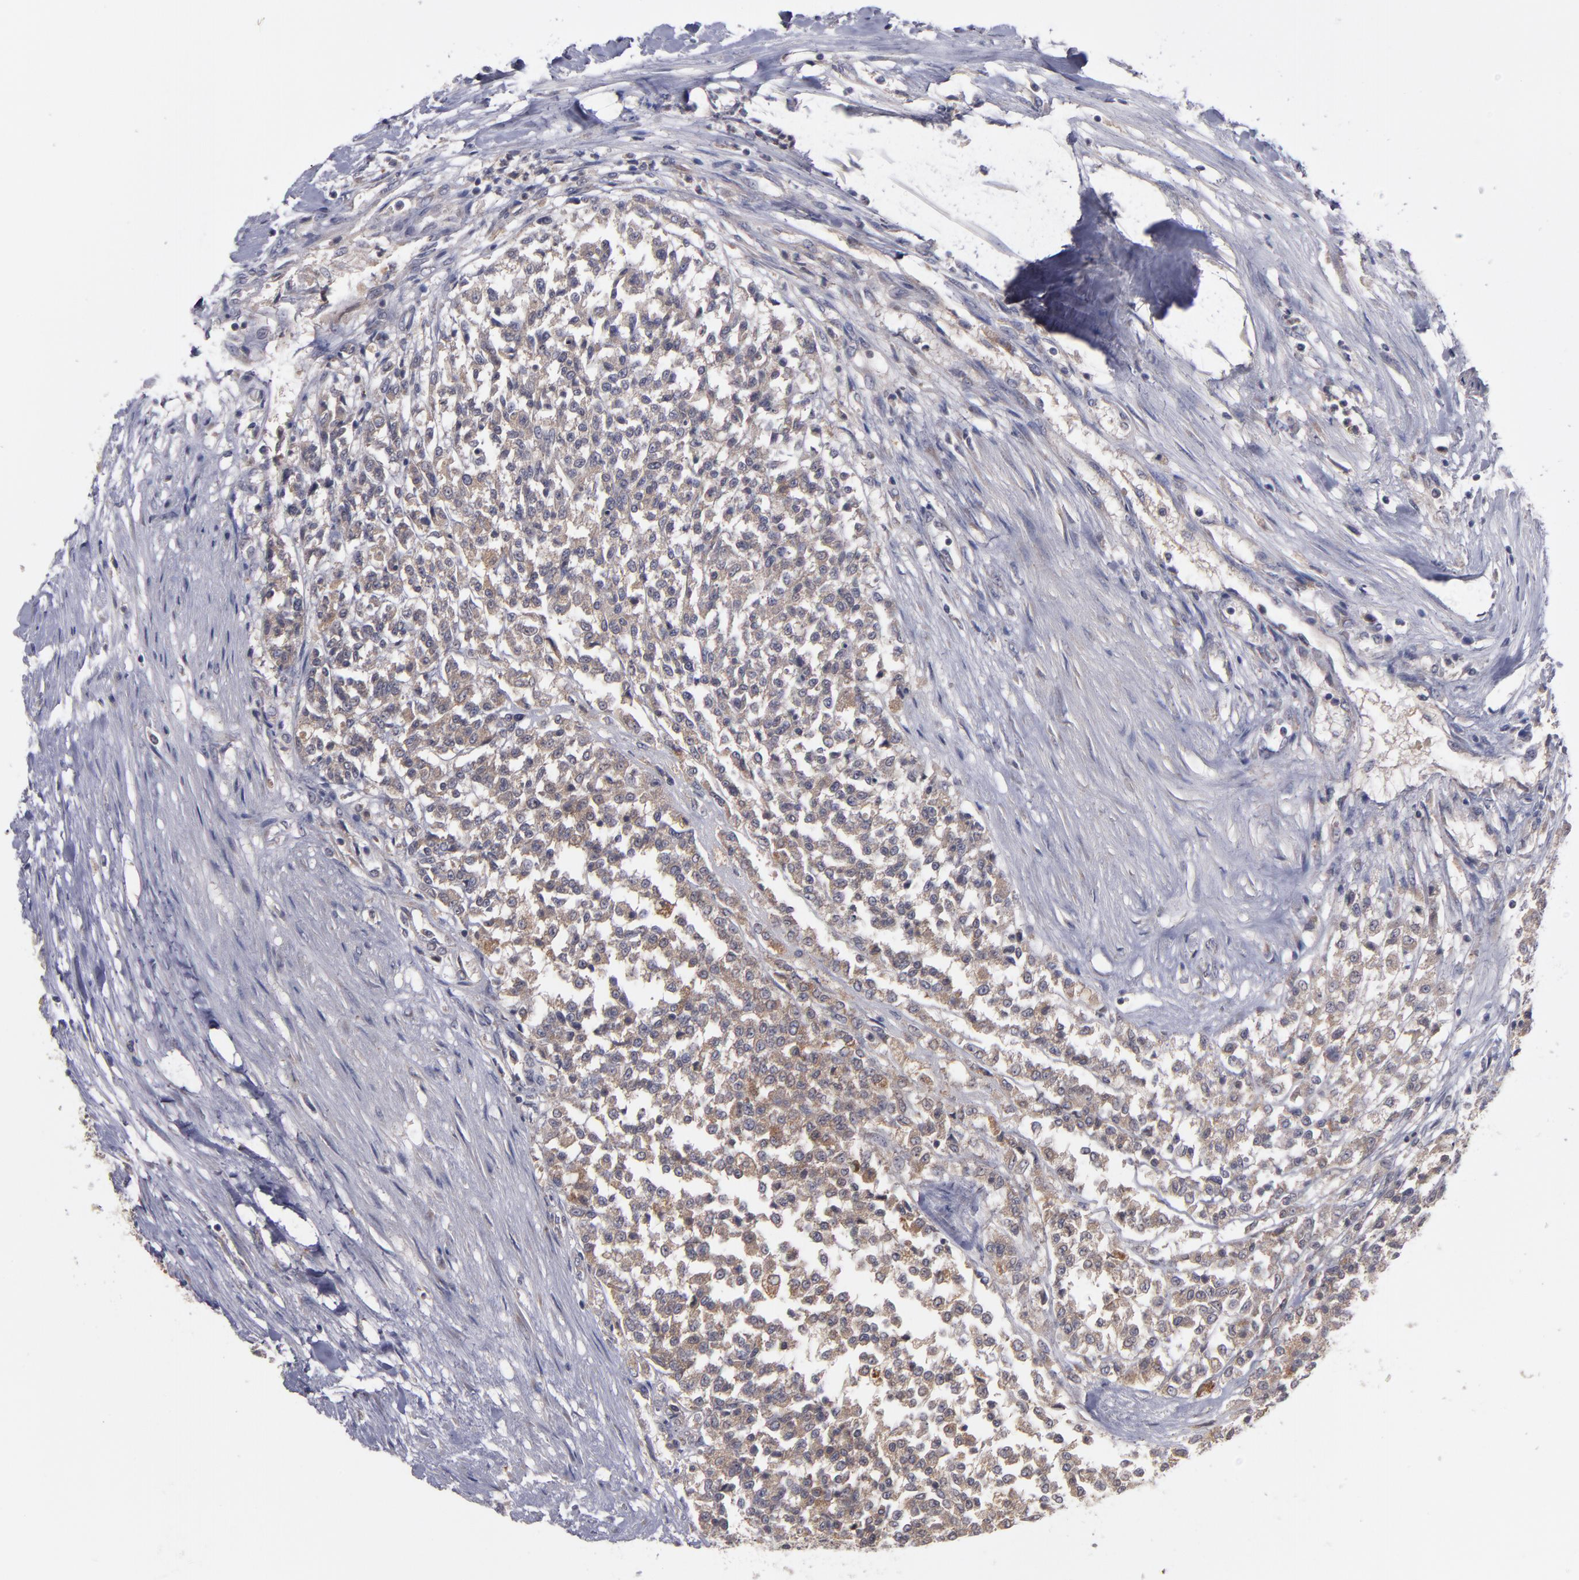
{"staining": {"intensity": "moderate", "quantity": ">75%", "location": "cytoplasmic/membranous"}, "tissue": "testis cancer", "cell_type": "Tumor cells", "image_type": "cancer", "snomed": [{"axis": "morphology", "description": "Seminoma, NOS"}, {"axis": "topography", "description": "Testis"}], "caption": "Tumor cells show medium levels of moderate cytoplasmic/membranous staining in approximately >75% of cells in testis seminoma.", "gene": "MMP11", "patient": {"sex": "male", "age": 59}}